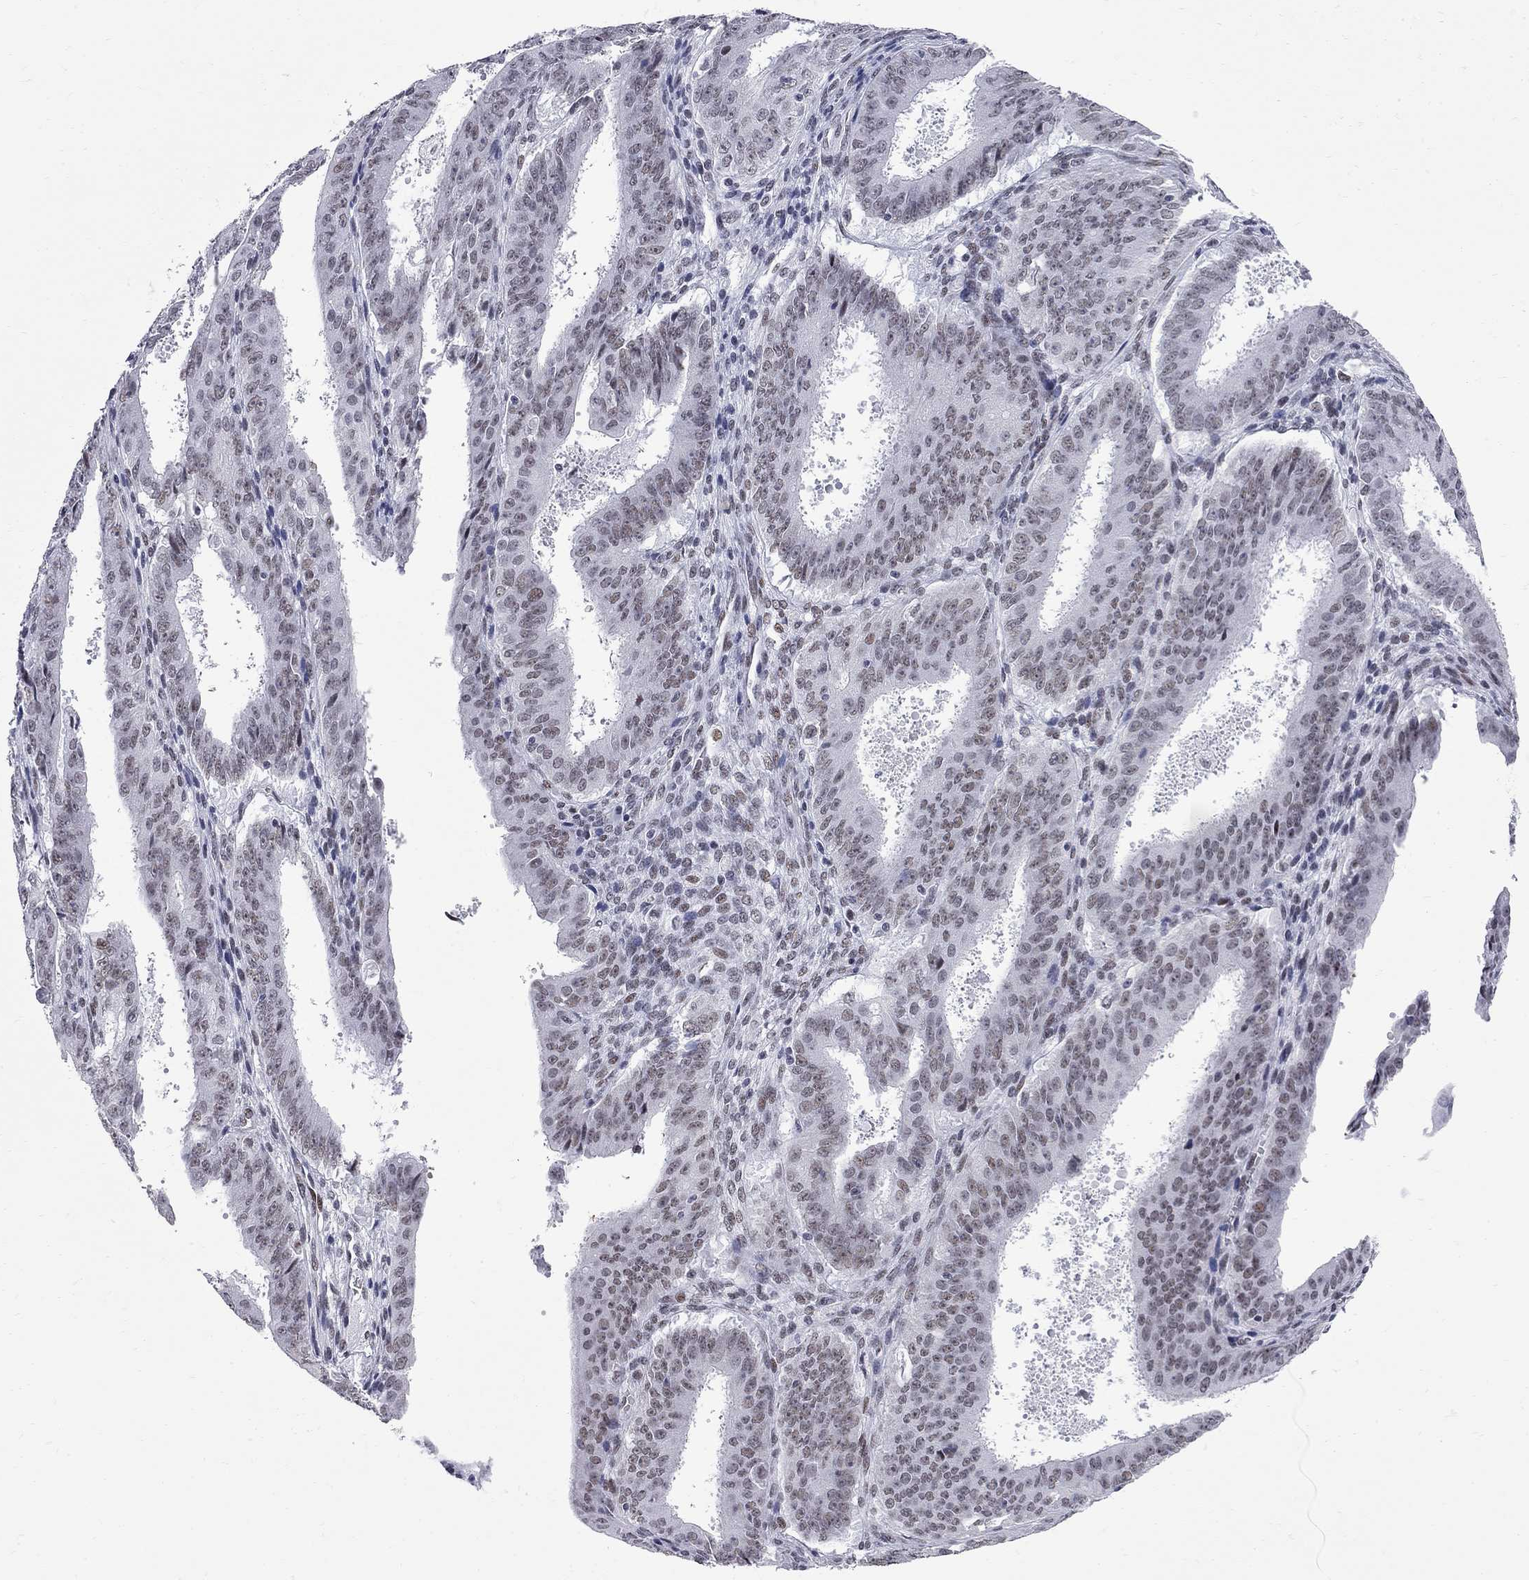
{"staining": {"intensity": "weak", "quantity": "25%-75%", "location": "nuclear"}, "tissue": "ovarian cancer", "cell_type": "Tumor cells", "image_type": "cancer", "snomed": [{"axis": "morphology", "description": "Carcinoma, endometroid"}, {"axis": "topography", "description": "Ovary"}], "caption": "Ovarian cancer (endometroid carcinoma) stained for a protein (brown) shows weak nuclear positive staining in approximately 25%-75% of tumor cells.", "gene": "ZBTB47", "patient": {"sex": "female", "age": 42}}